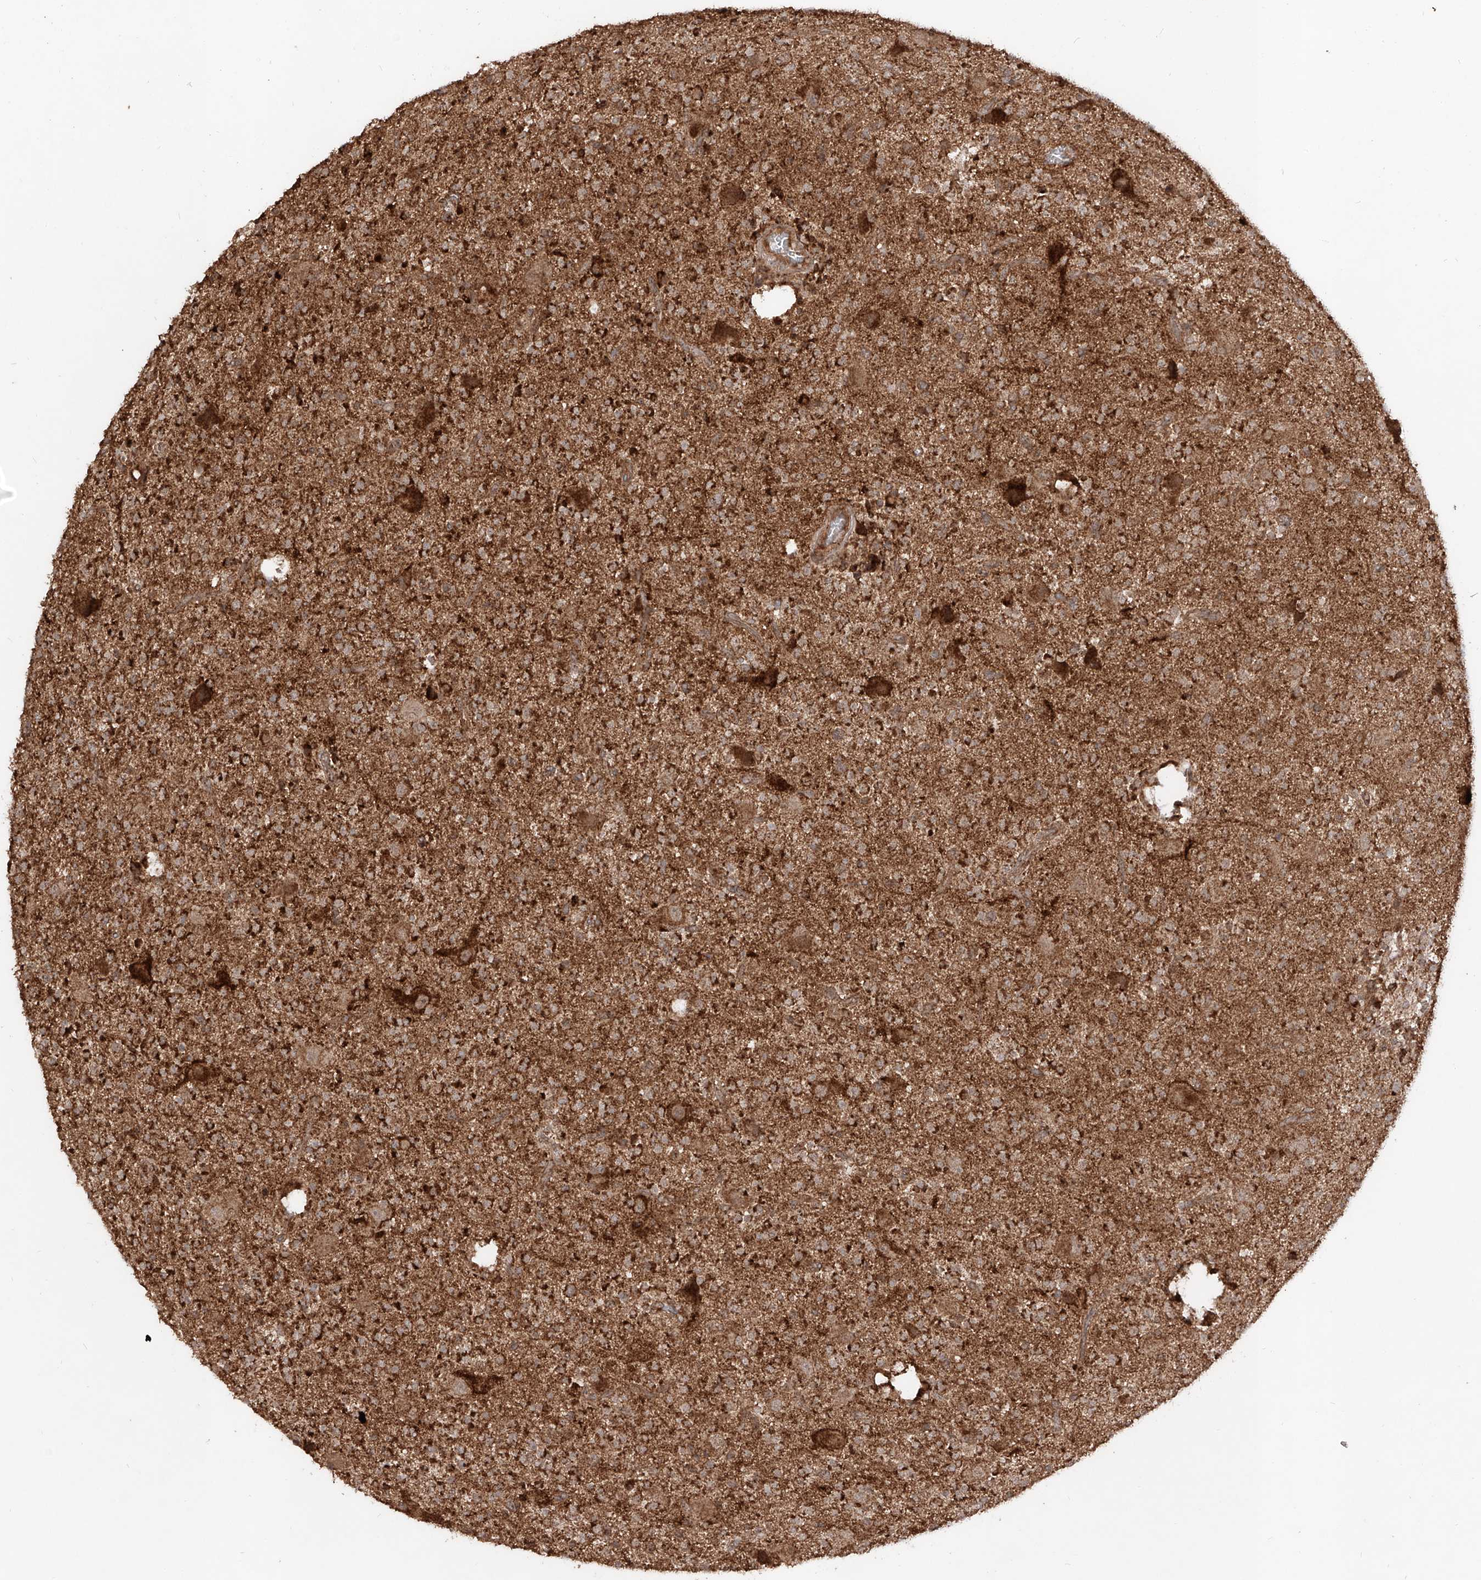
{"staining": {"intensity": "strong", "quantity": ">75%", "location": "cytoplasmic/membranous"}, "tissue": "glioma", "cell_type": "Tumor cells", "image_type": "cancer", "snomed": [{"axis": "morphology", "description": "Glioma, malignant, High grade"}, {"axis": "topography", "description": "Brain"}], "caption": "Malignant high-grade glioma stained for a protein shows strong cytoplasmic/membranous positivity in tumor cells.", "gene": "AIM2", "patient": {"sex": "male", "age": 34}}